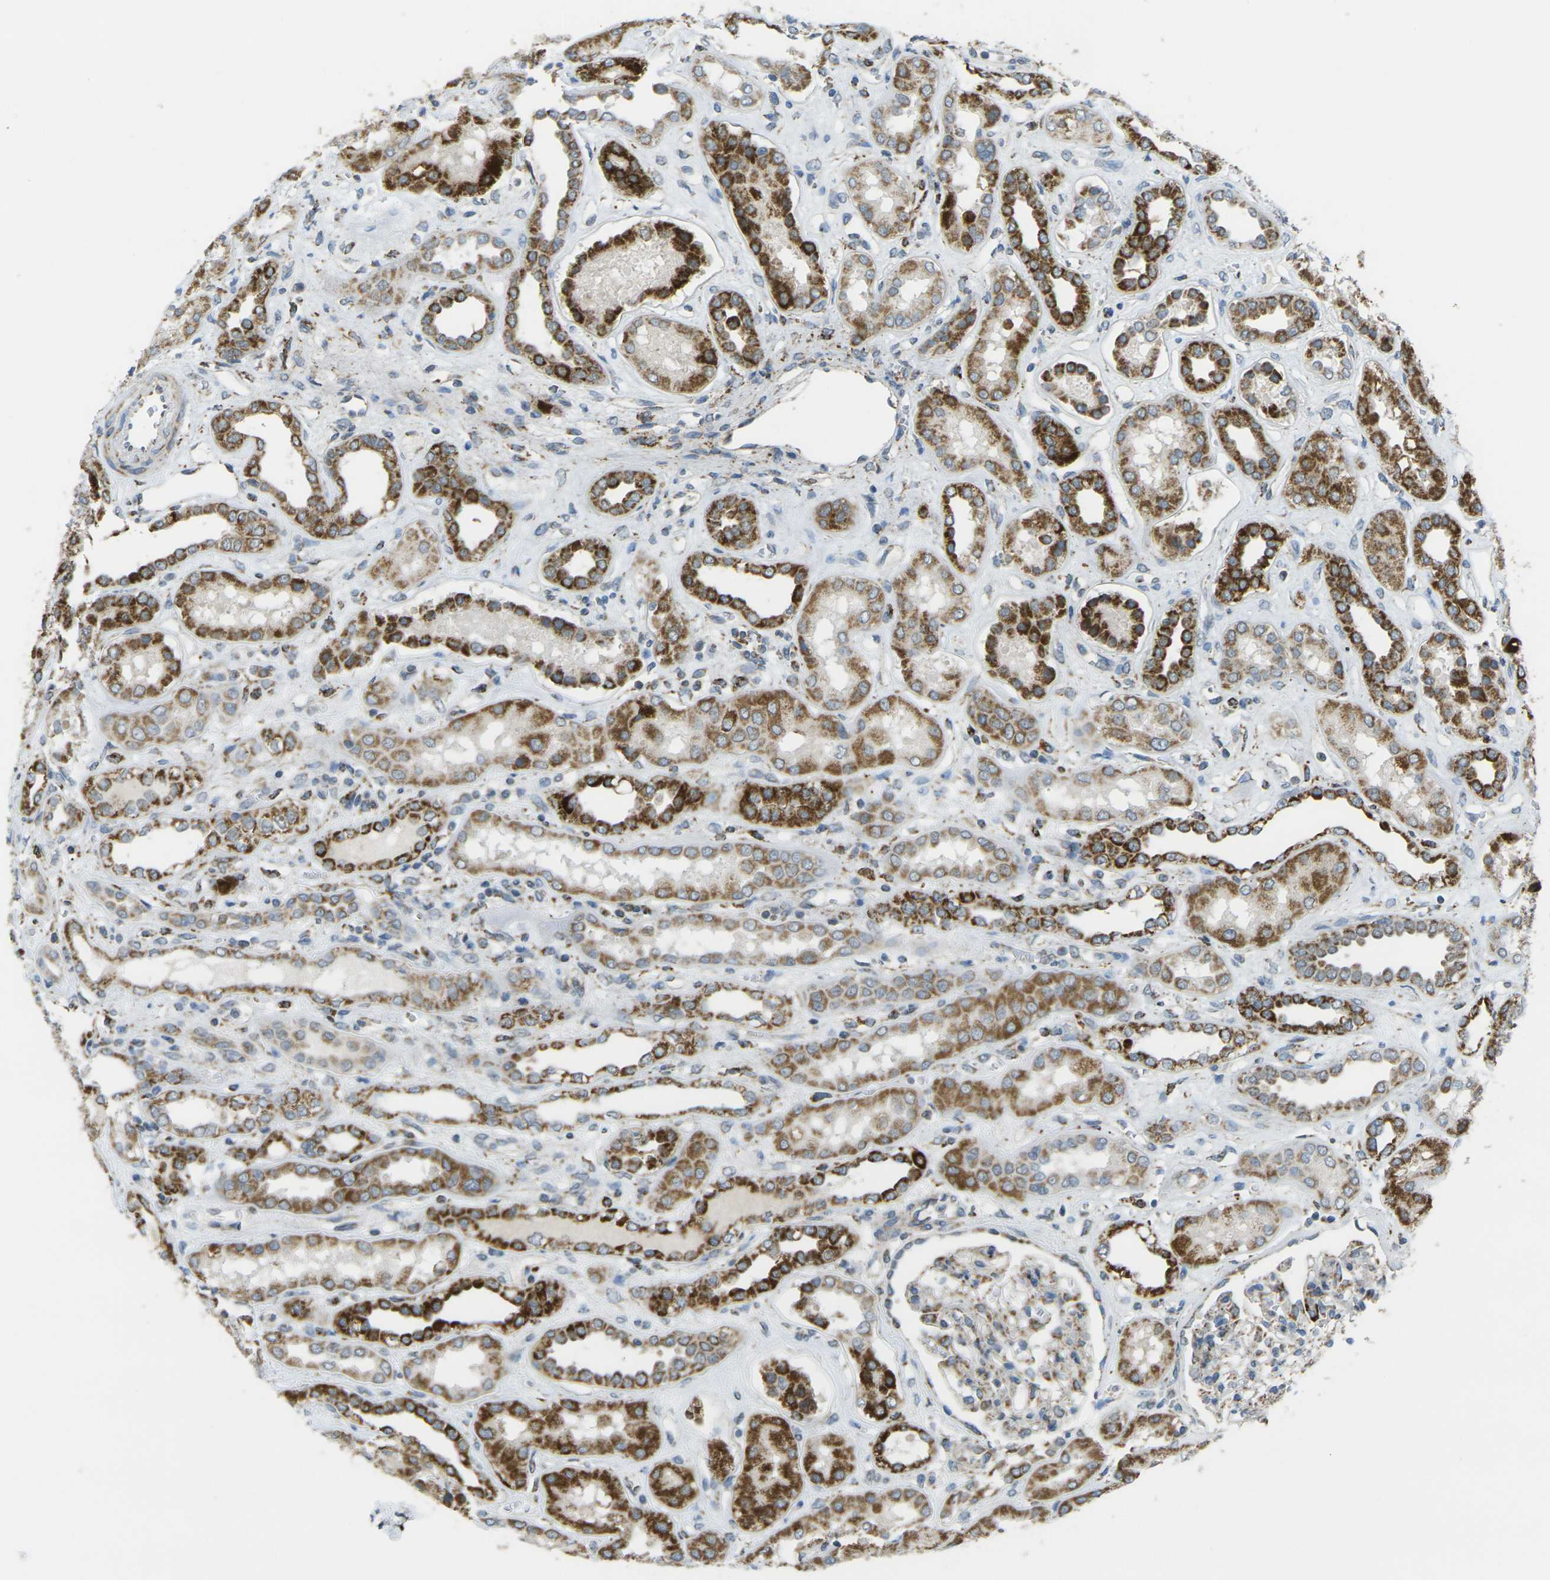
{"staining": {"intensity": "moderate", "quantity": "<25%", "location": "cytoplasmic/membranous"}, "tissue": "kidney", "cell_type": "Cells in glomeruli", "image_type": "normal", "snomed": [{"axis": "morphology", "description": "Normal tissue, NOS"}, {"axis": "topography", "description": "Kidney"}], "caption": "Kidney stained for a protein shows moderate cytoplasmic/membranous positivity in cells in glomeruli.", "gene": "CYB5R1", "patient": {"sex": "male", "age": 59}}